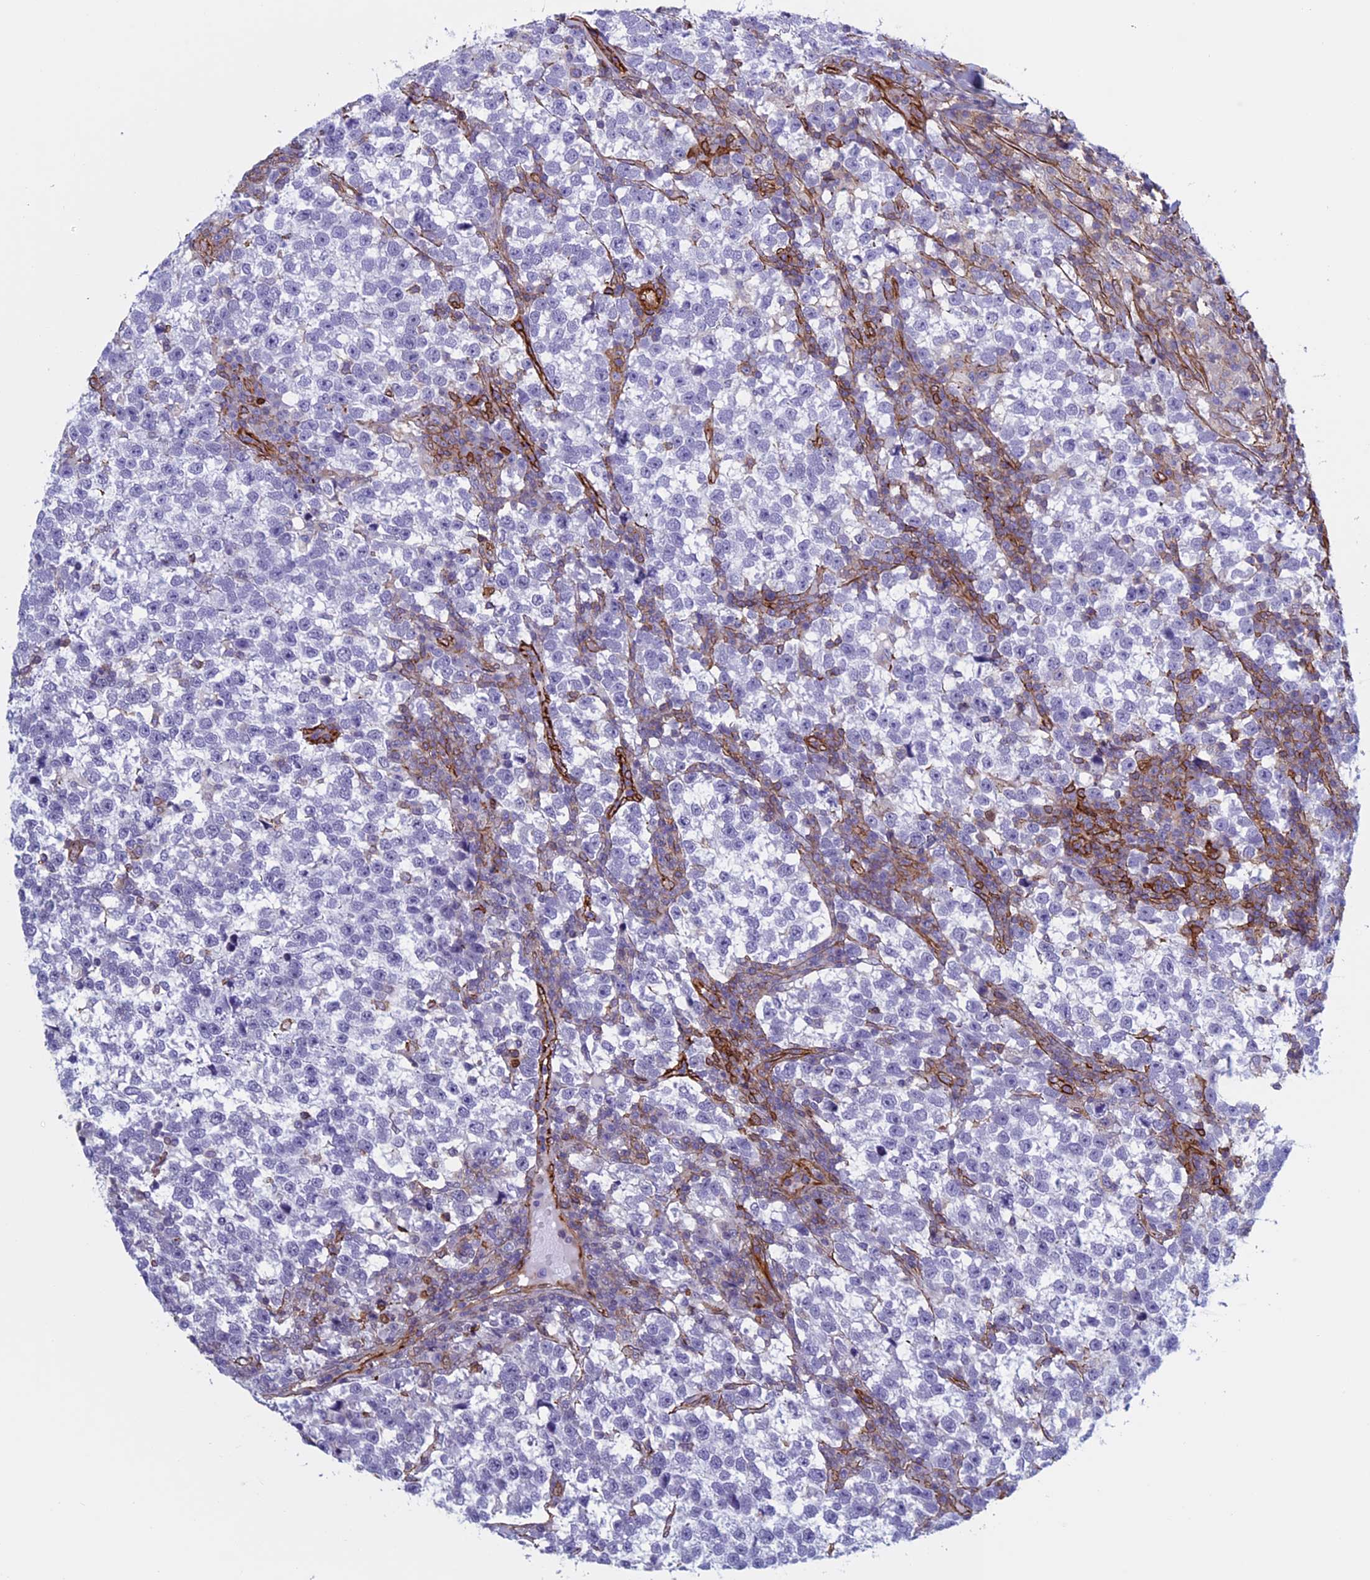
{"staining": {"intensity": "negative", "quantity": "none", "location": "none"}, "tissue": "testis cancer", "cell_type": "Tumor cells", "image_type": "cancer", "snomed": [{"axis": "morphology", "description": "Normal tissue, NOS"}, {"axis": "morphology", "description": "Seminoma, NOS"}, {"axis": "topography", "description": "Testis"}], "caption": "A high-resolution histopathology image shows immunohistochemistry staining of seminoma (testis), which demonstrates no significant positivity in tumor cells.", "gene": "ANGPTL2", "patient": {"sex": "male", "age": 43}}